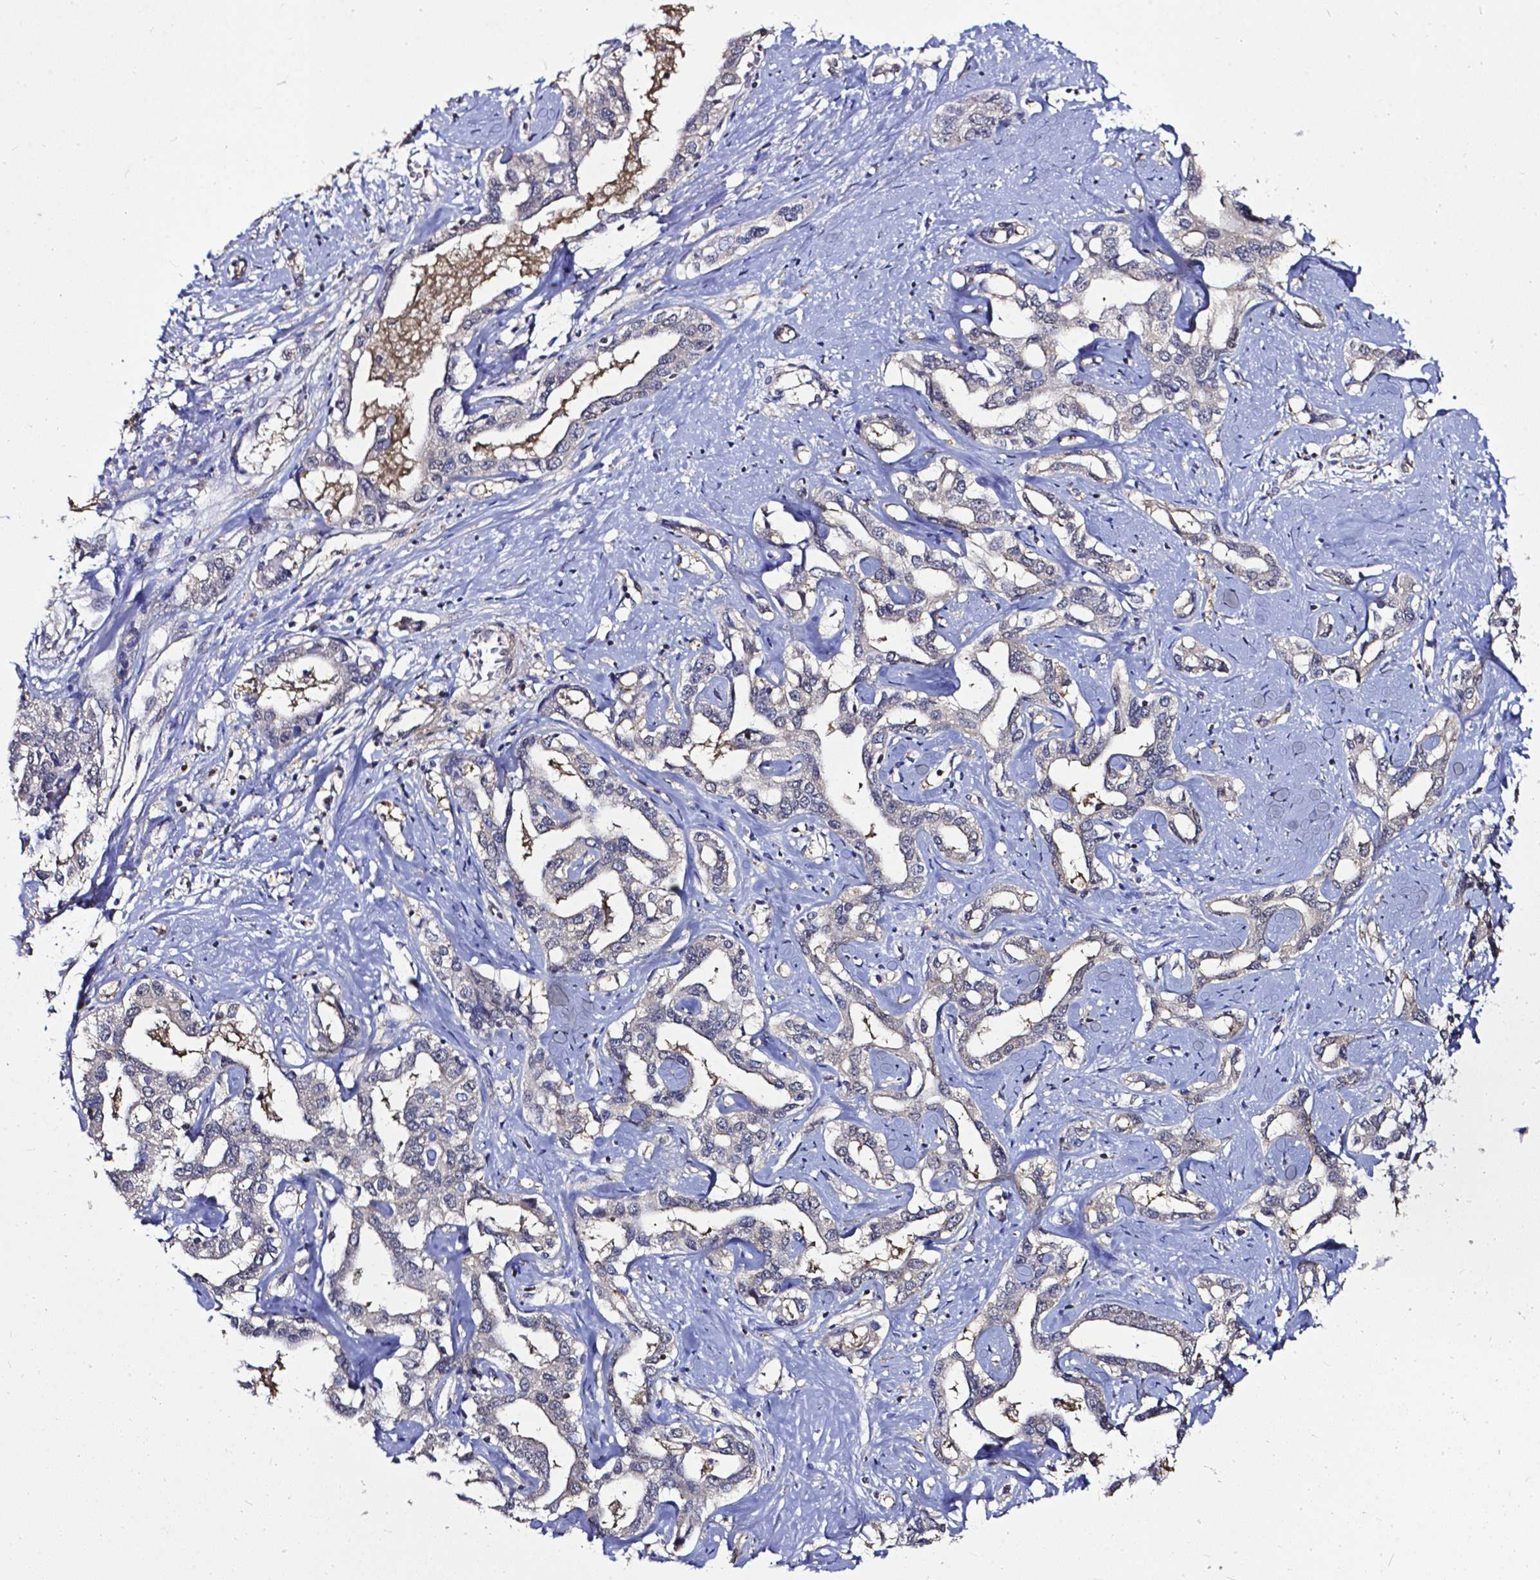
{"staining": {"intensity": "negative", "quantity": "none", "location": "none"}, "tissue": "liver cancer", "cell_type": "Tumor cells", "image_type": "cancer", "snomed": [{"axis": "morphology", "description": "Cholangiocarcinoma"}, {"axis": "topography", "description": "Liver"}], "caption": "Protein analysis of liver cholangiocarcinoma exhibits no significant positivity in tumor cells. The staining is performed using DAB (3,3'-diaminobenzidine) brown chromogen with nuclei counter-stained in using hematoxylin.", "gene": "OTUB1", "patient": {"sex": "male", "age": 59}}